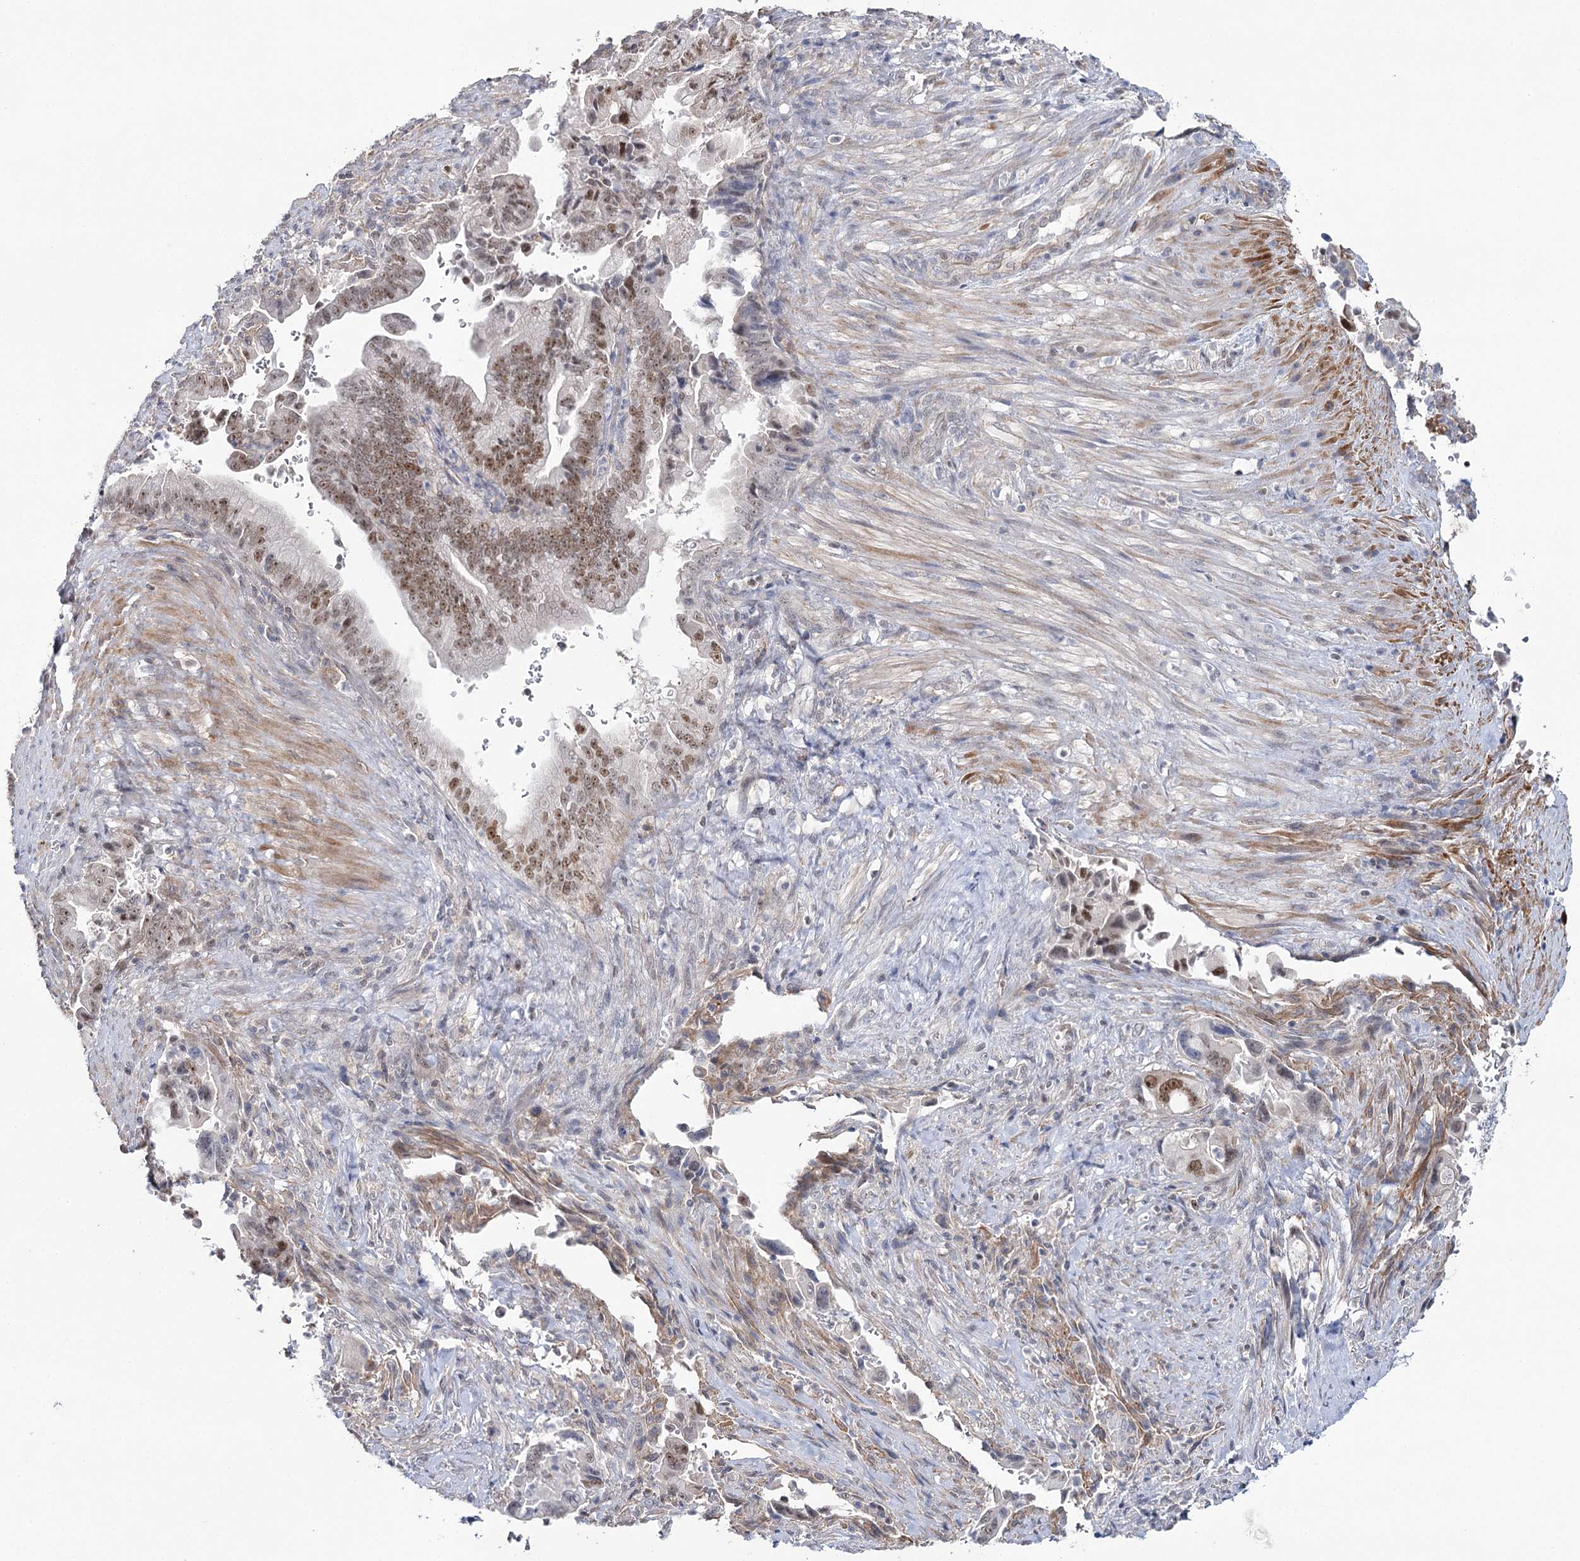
{"staining": {"intensity": "moderate", "quantity": "25%-75%", "location": "nuclear"}, "tissue": "pancreatic cancer", "cell_type": "Tumor cells", "image_type": "cancer", "snomed": [{"axis": "morphology", "description": "Adenocarcinoma, NOS"}, {"axis": "topography", "description": "Pancreas"}], "caption": "Immunohistochemical staining of pancreatic cancer reveals medium levels of moderate nuclear protein positivity in approximately 25%-75% of tumor cells. (IHC, brightfield microscopy, high magnification).", "gene": "ZC3H8", "patient": {"sex": "male", "age": 70}}